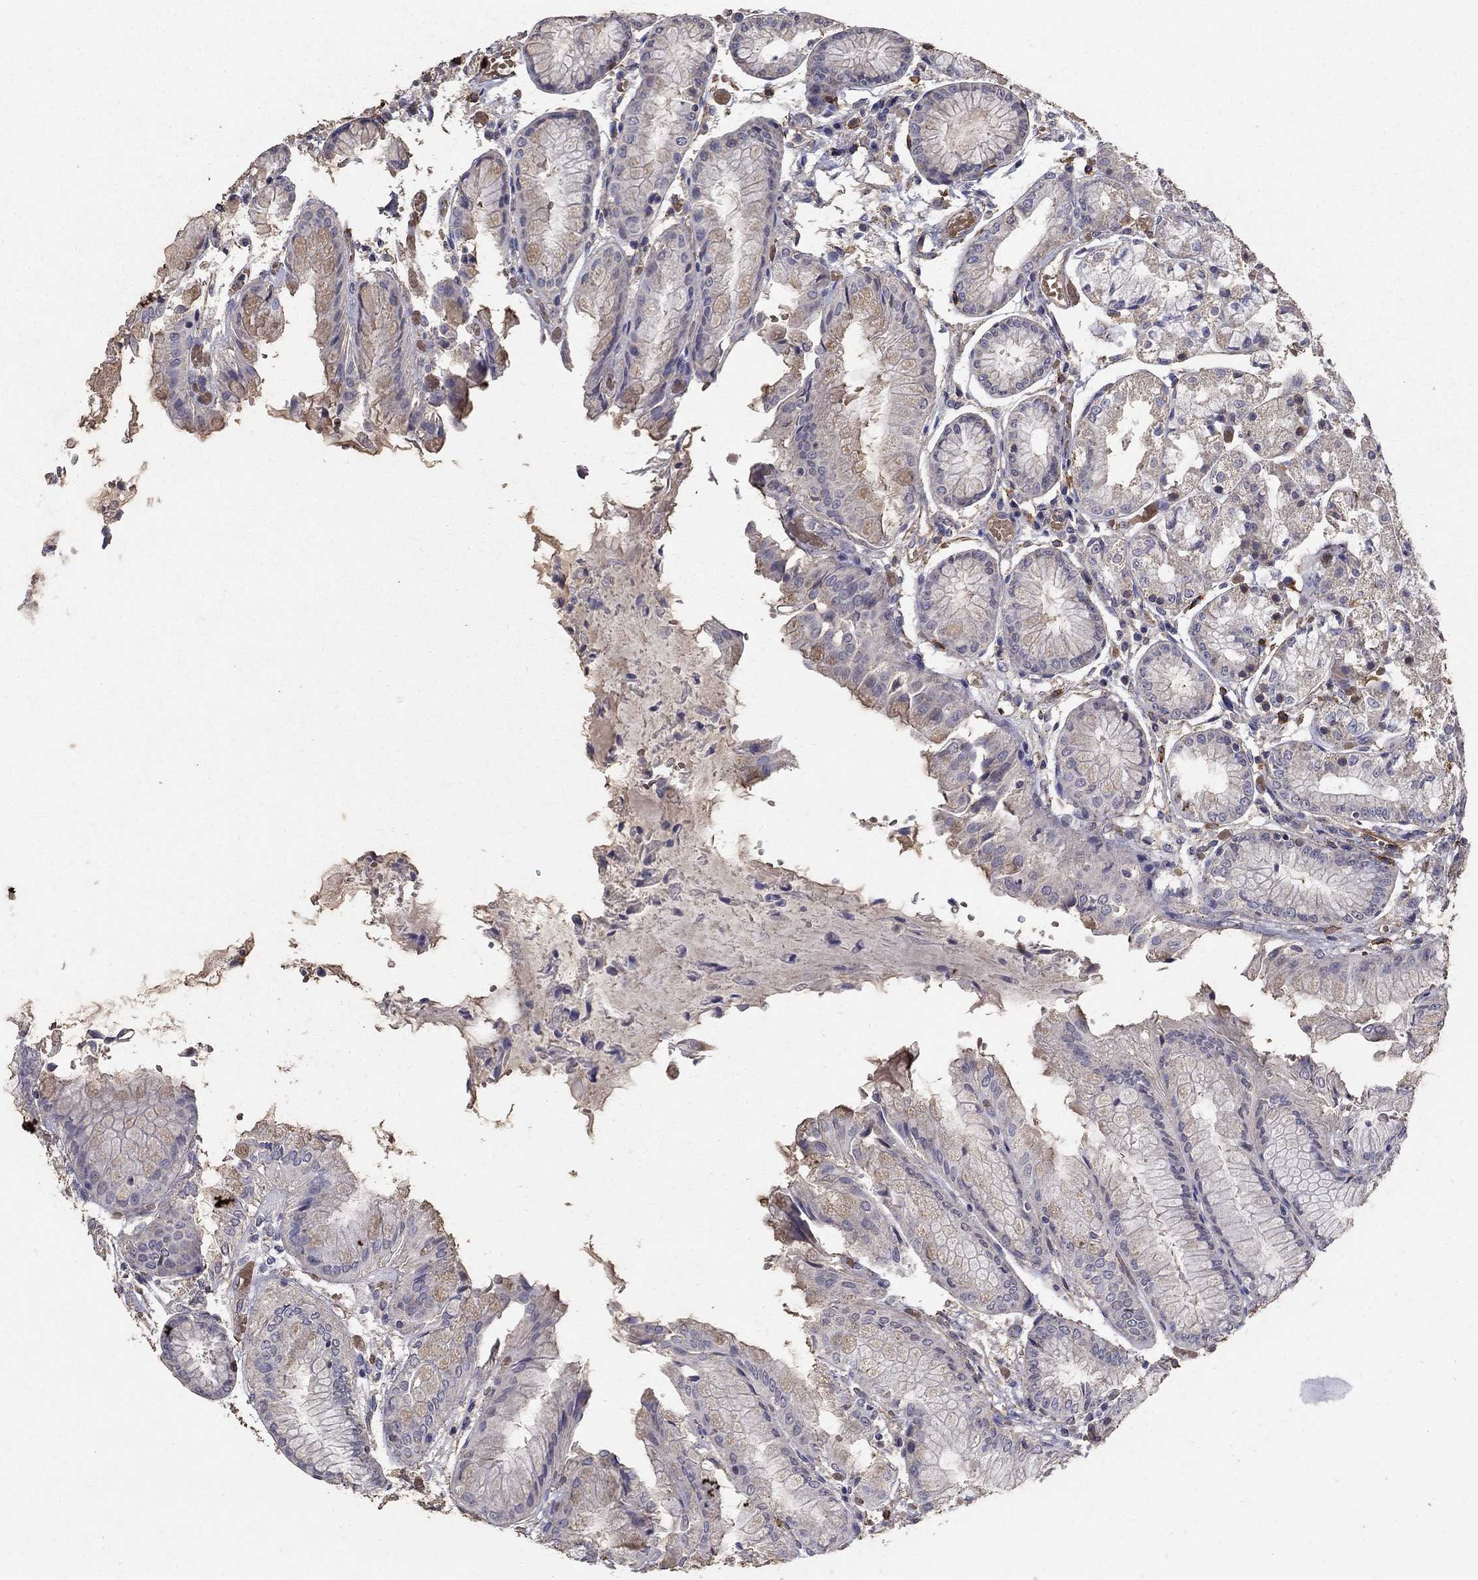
{"staining": {"intensity": "weak", "quantity": "<25%", "location": "cytoplasmic/membranous"}, "tissue": "stomach", "cell_type": "Glandular cells", "image_type": "normal", "snomed": [{"axis": "morphology", "description": "Normal tissue, NOS"}, {"axis": "topography", "description": "Stomach, upper"}], "caption": "DAB (3,3'-diaminobenzidine) immunohistochemical staining of benign human stomach displays no significant expression in glandular cells.", "gene": "MPP2", "patient": {"sex": "male", "age": 72}}